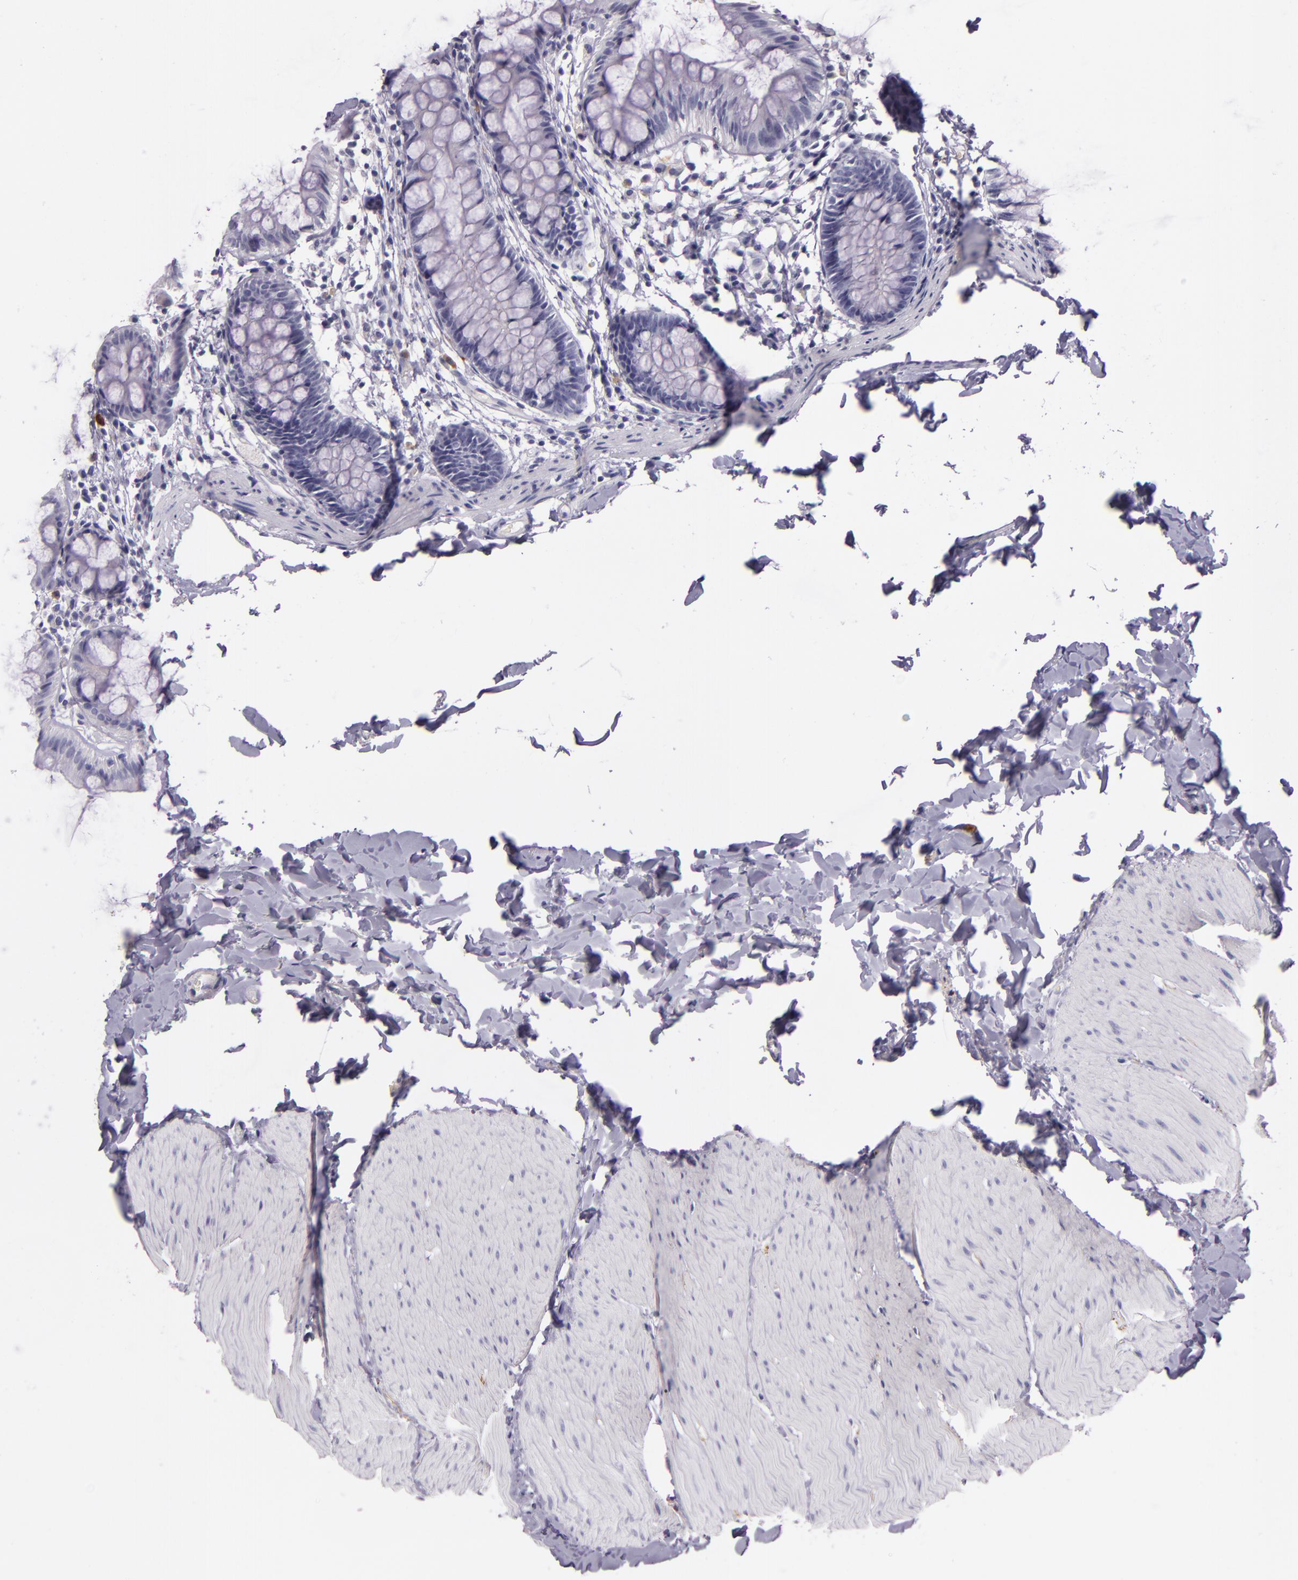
{"staining": {"intensity": "negative", "quantity": "none", "location": "none"}, "tissue": "colon", "cell_type": "Endothelial cells", "image_type": "normal", "snomed": [{"axis": "morphology", "description": "Normal tissue, NOS"}, {"axis": "topography", "description": "Smooth muscle"}, {"axis": "topography", "description": "Colon"}], "caption": "A micrograph of human colon is negative for staining in endothelial cells. Nuclei are stained in blue.", "gene": "INA", "patient": {"sex": "male", "age": 67}}